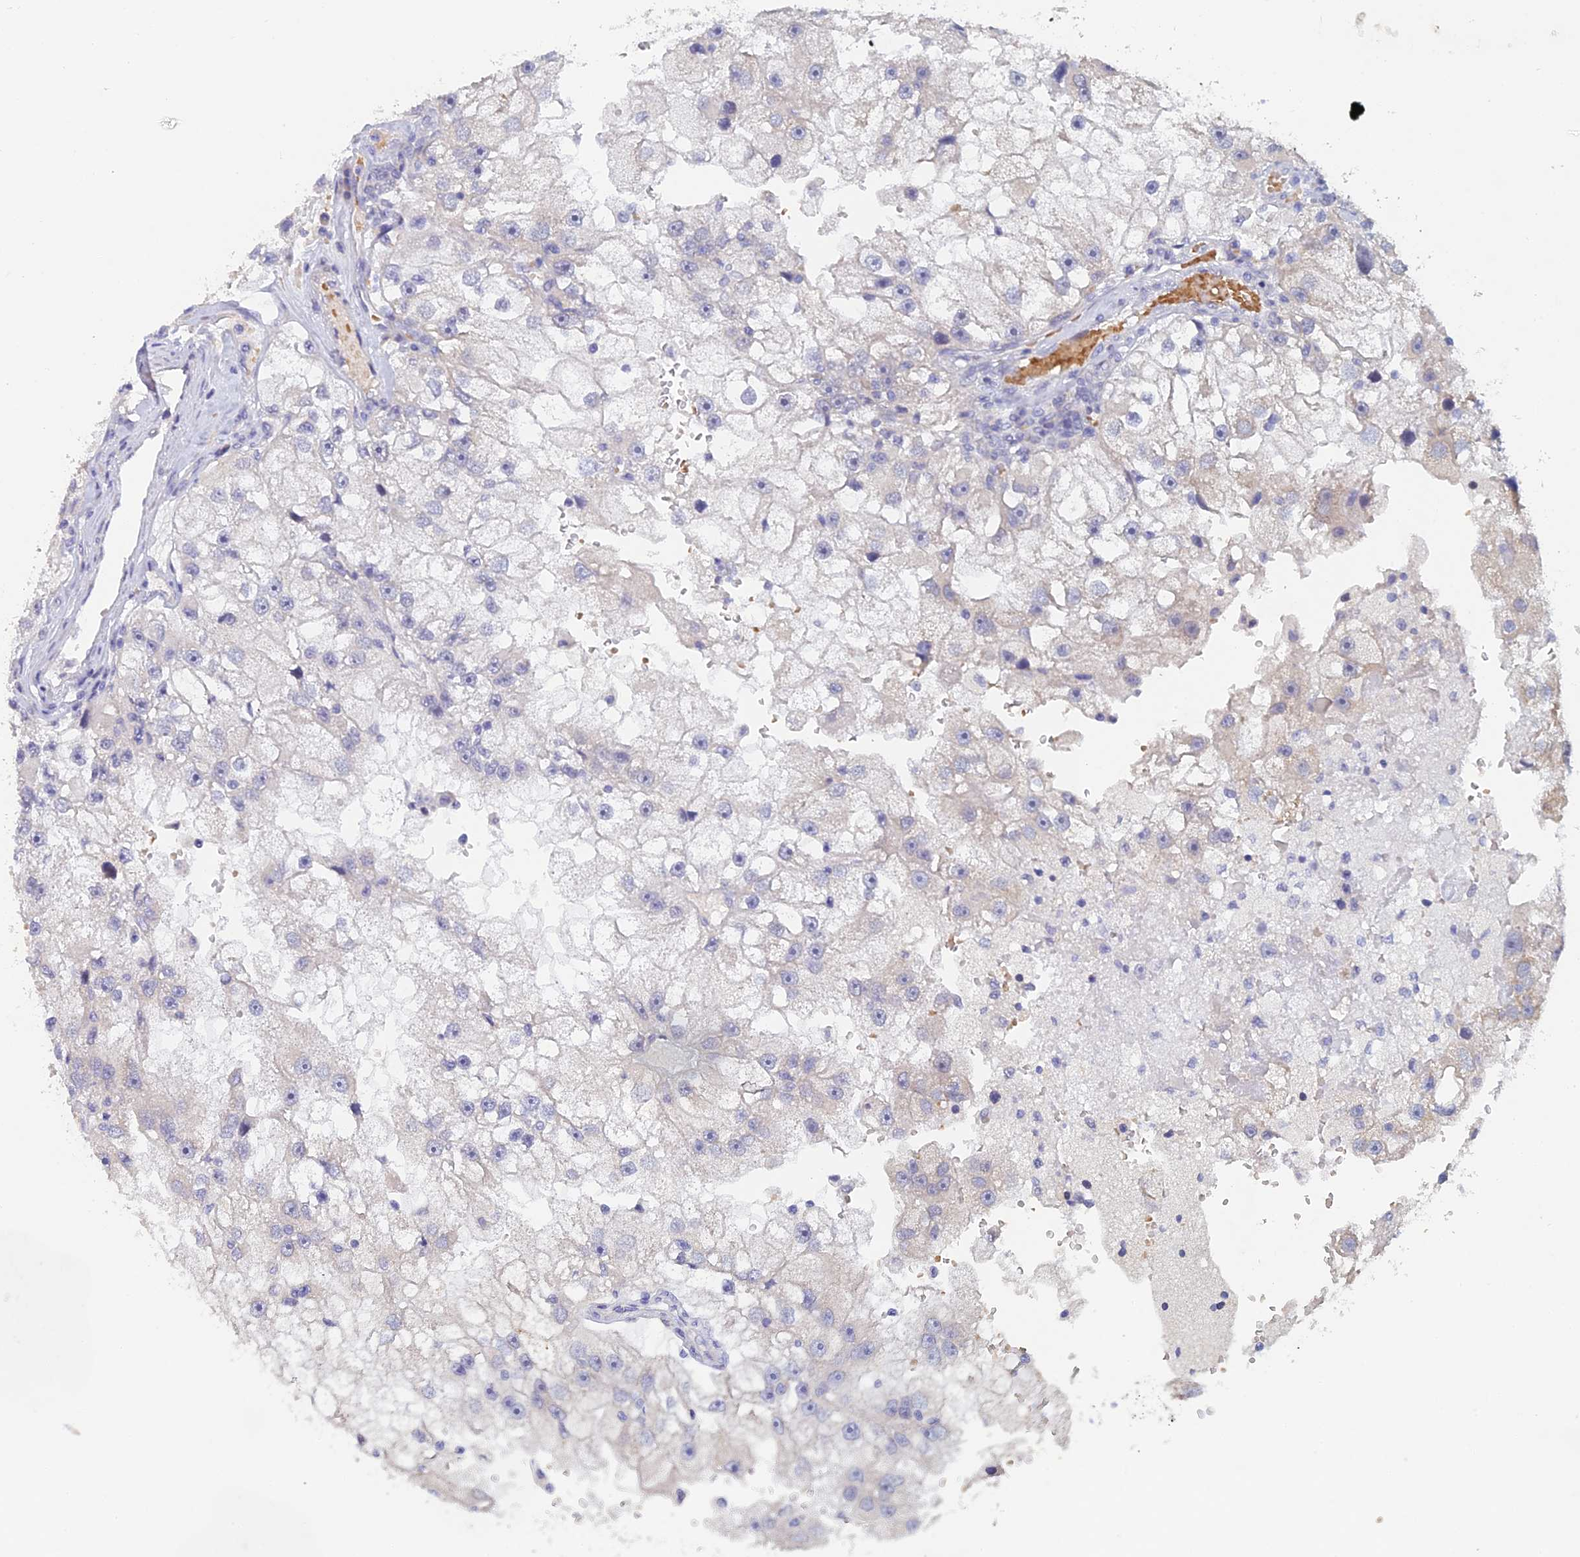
{"staining": {"intensity": "negative", "quantity": "none", "location": "none"}, "tissue": "renal cancer", "cell_type": "Tumor cells", "image_type": "cancer", "snomed": [{"axis": "morphology", "description": "Adenocarcinoma, NOS"}, {"axis": "topography", "description": "Kidney"}], "caption": "Renal adenocarcinoma stained for a protein using IHC exhibits no positivity tumor cells.", "gene": "GIPC1", "patient": {"sex": "male", "age": 63}}